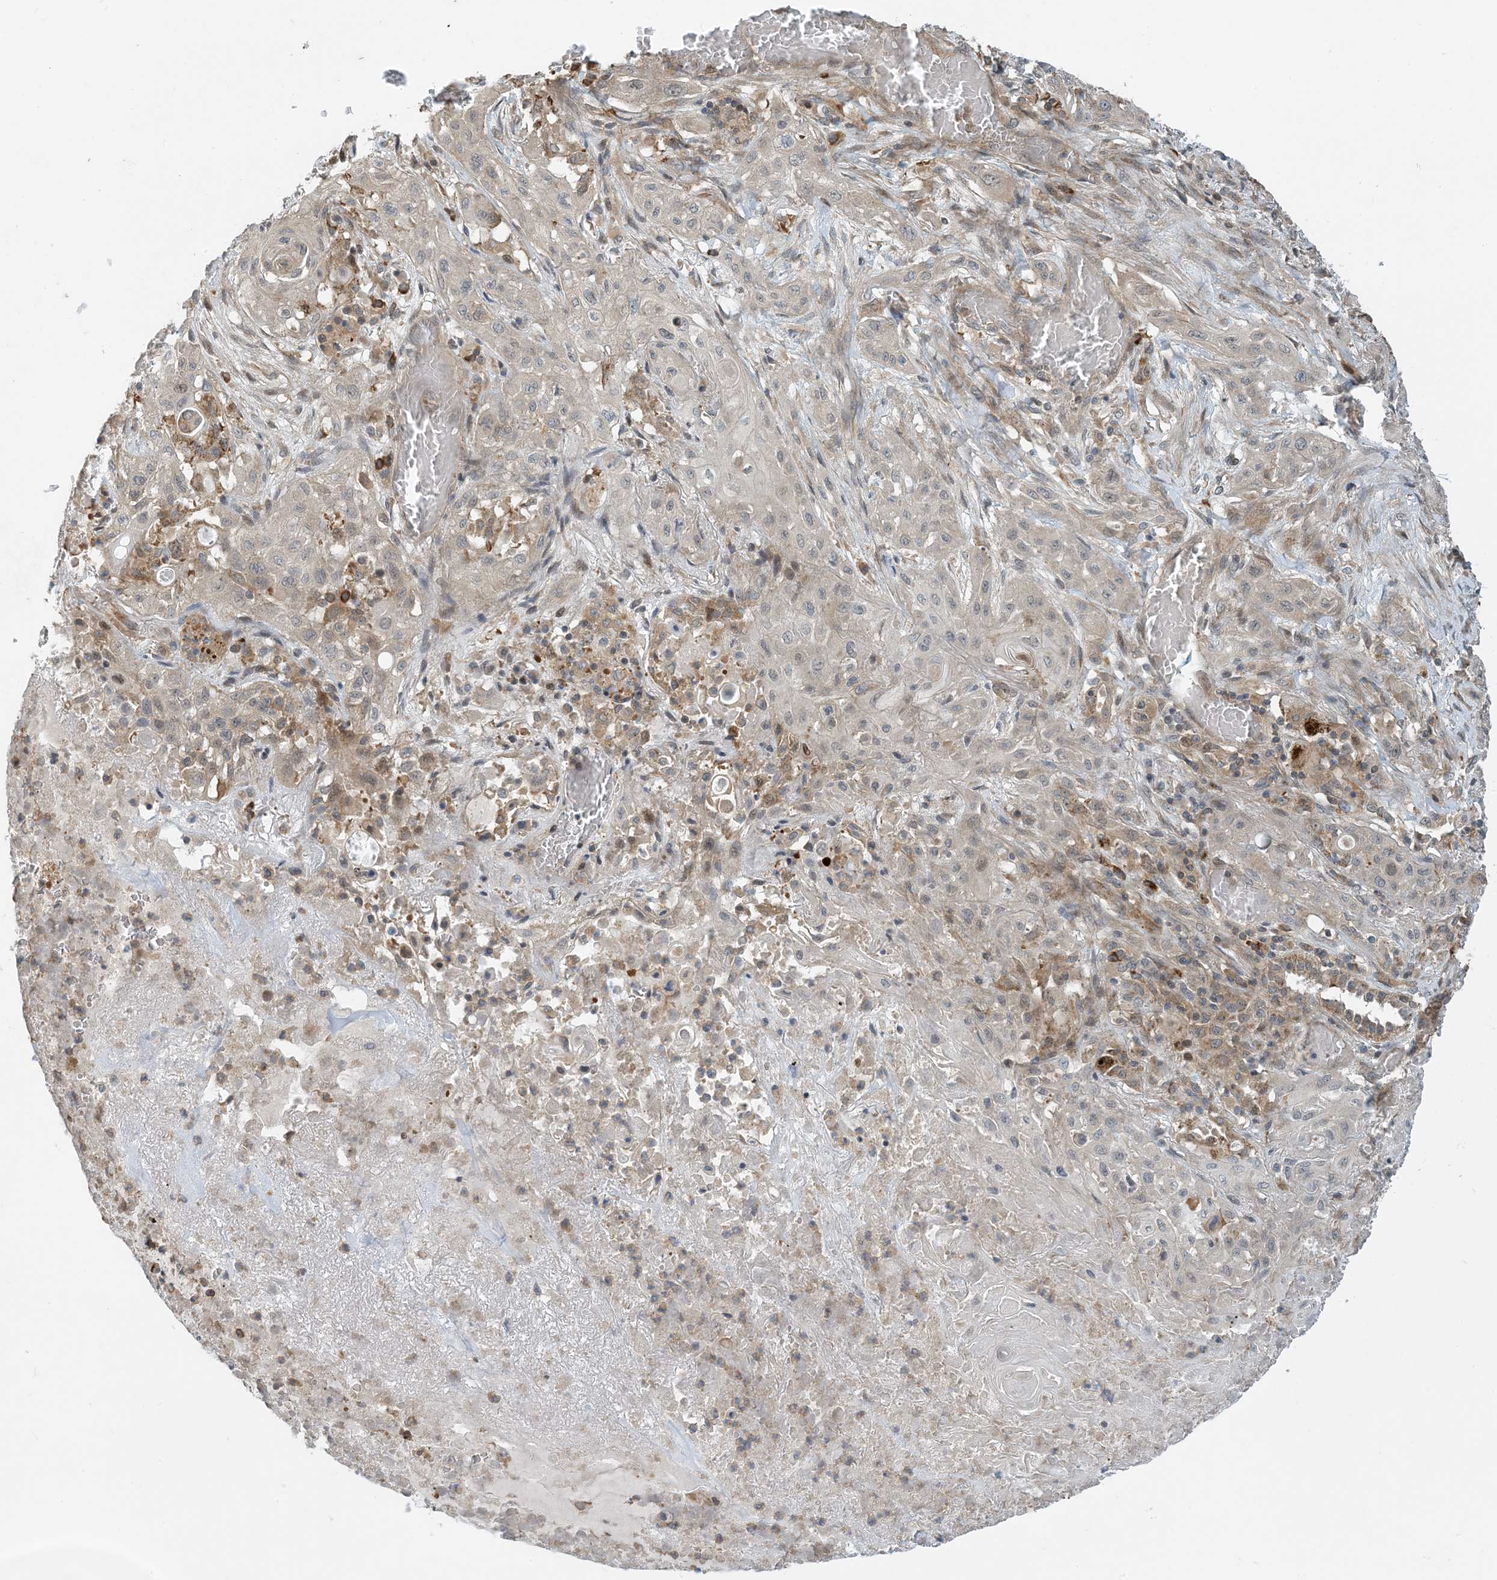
{"staining": {"intensity": "negative", "quantity": "none", "location": "none"}, "tissue": "lung cancer", "cell_type": "Tumor cells", "image_type": "cancer", "snomed": [{"axis": "morphology", "description": "Squamous cell carcinoma, NOS"}, {"axis": "topography", "description": "Lung"}], "caption": "The immunohistochemistry (IHC) micrograph has no significant positivity in tumor cells of lung cancer tissue.", "gene": "ZBTB3", "patient": {"sex": "female", "age": 47}}